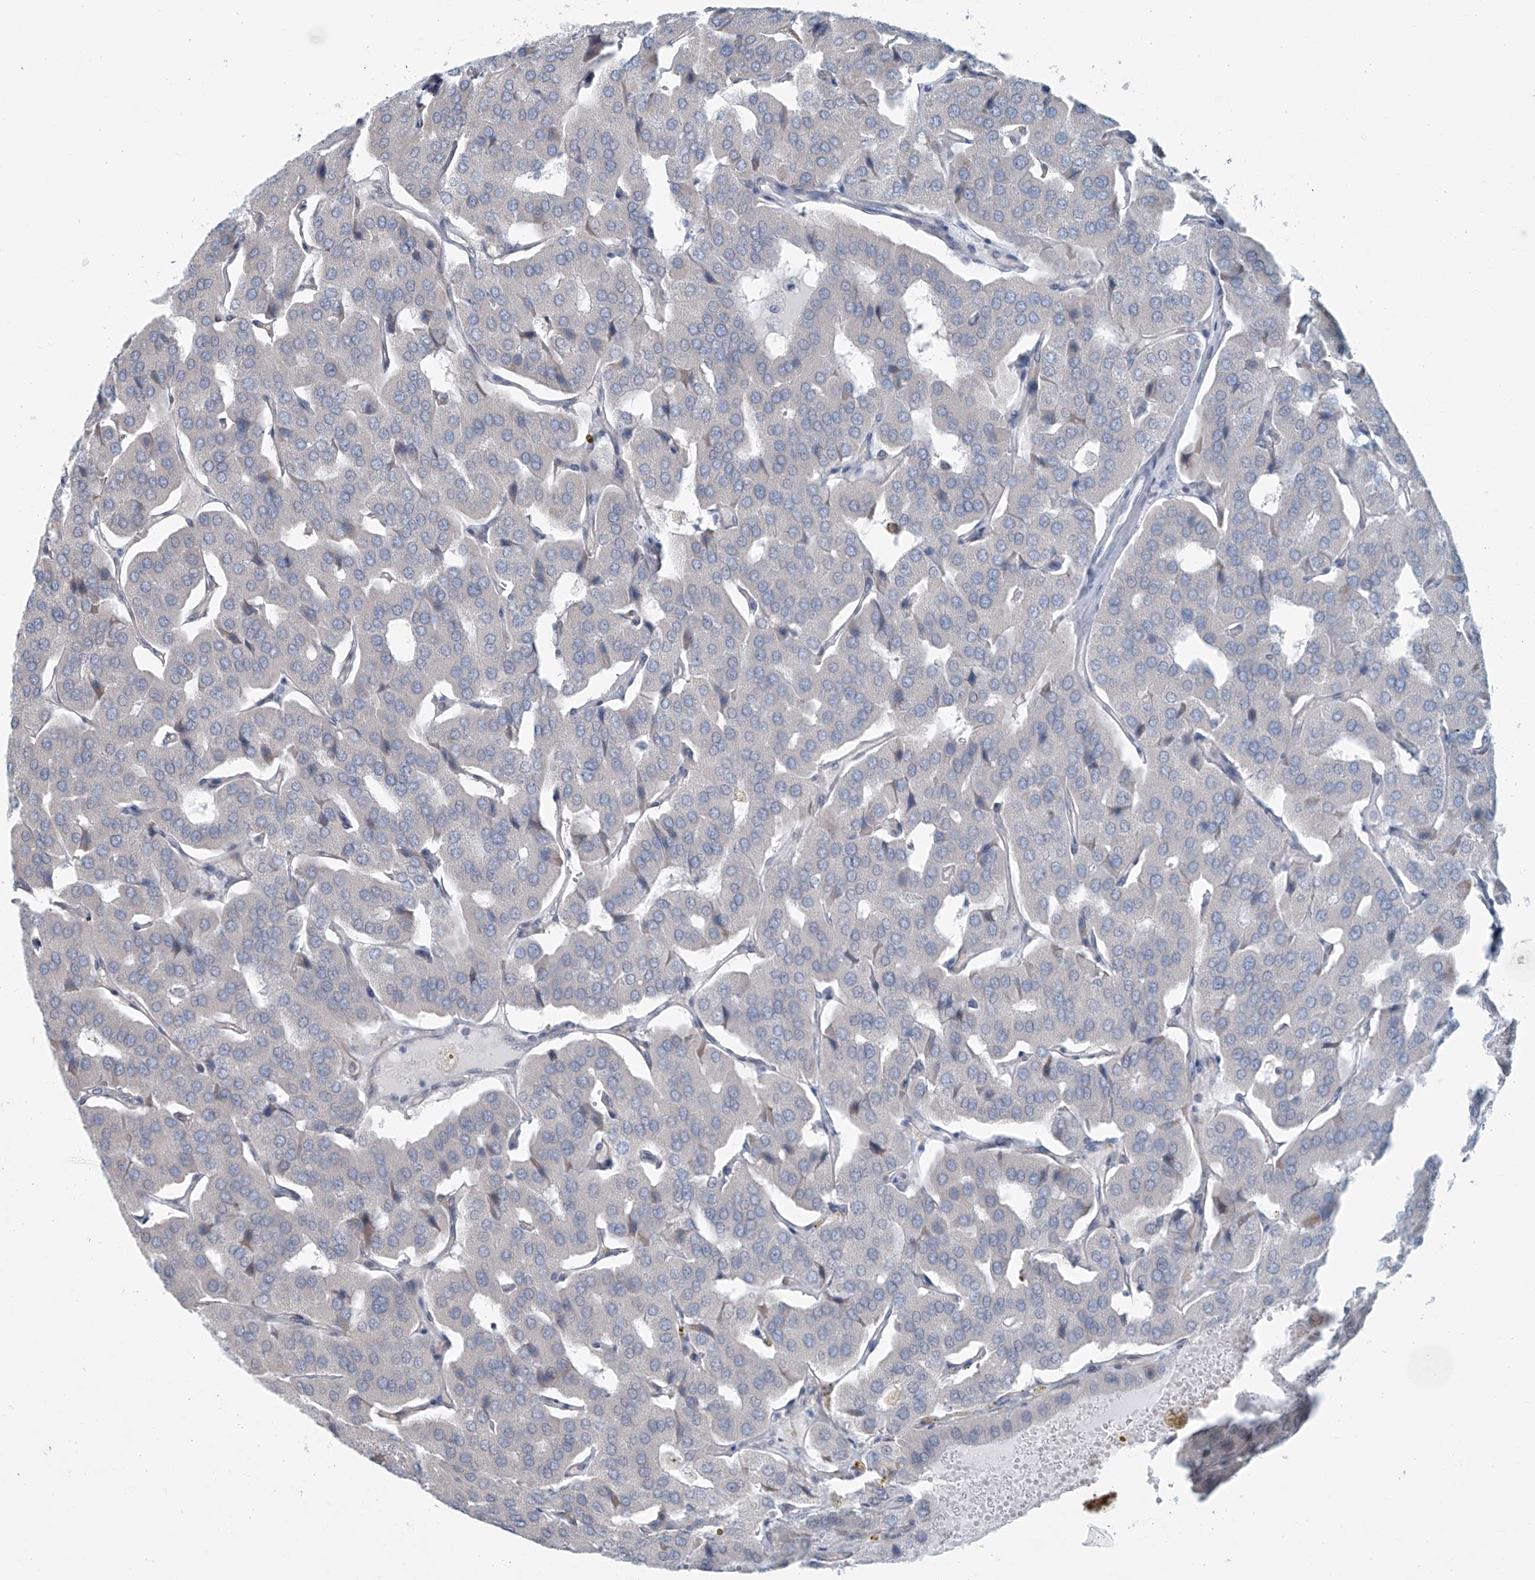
{"staining": {"intensity": "negative", "quantity": "none", "location": "none"}, "tissue": "parathyroid gland", "cell_type": "Glandular cells", "image_type": "normal", "snomed": [{"axis": "morphology", "description": "Normal tissue, NOS"}, {"axis": "morphology", "description": "Adenoma, NOS"}, {"axis": "topography", "description": "Parathyroid gland"}], "caption": "IHC photomicrograph of normal human parathyroid gland stained for a protein (brown), which demonstrates no staining in glandular cells.", "gene": "ENSG00000257390", "patient": {"sex": "female", "age": 86}}